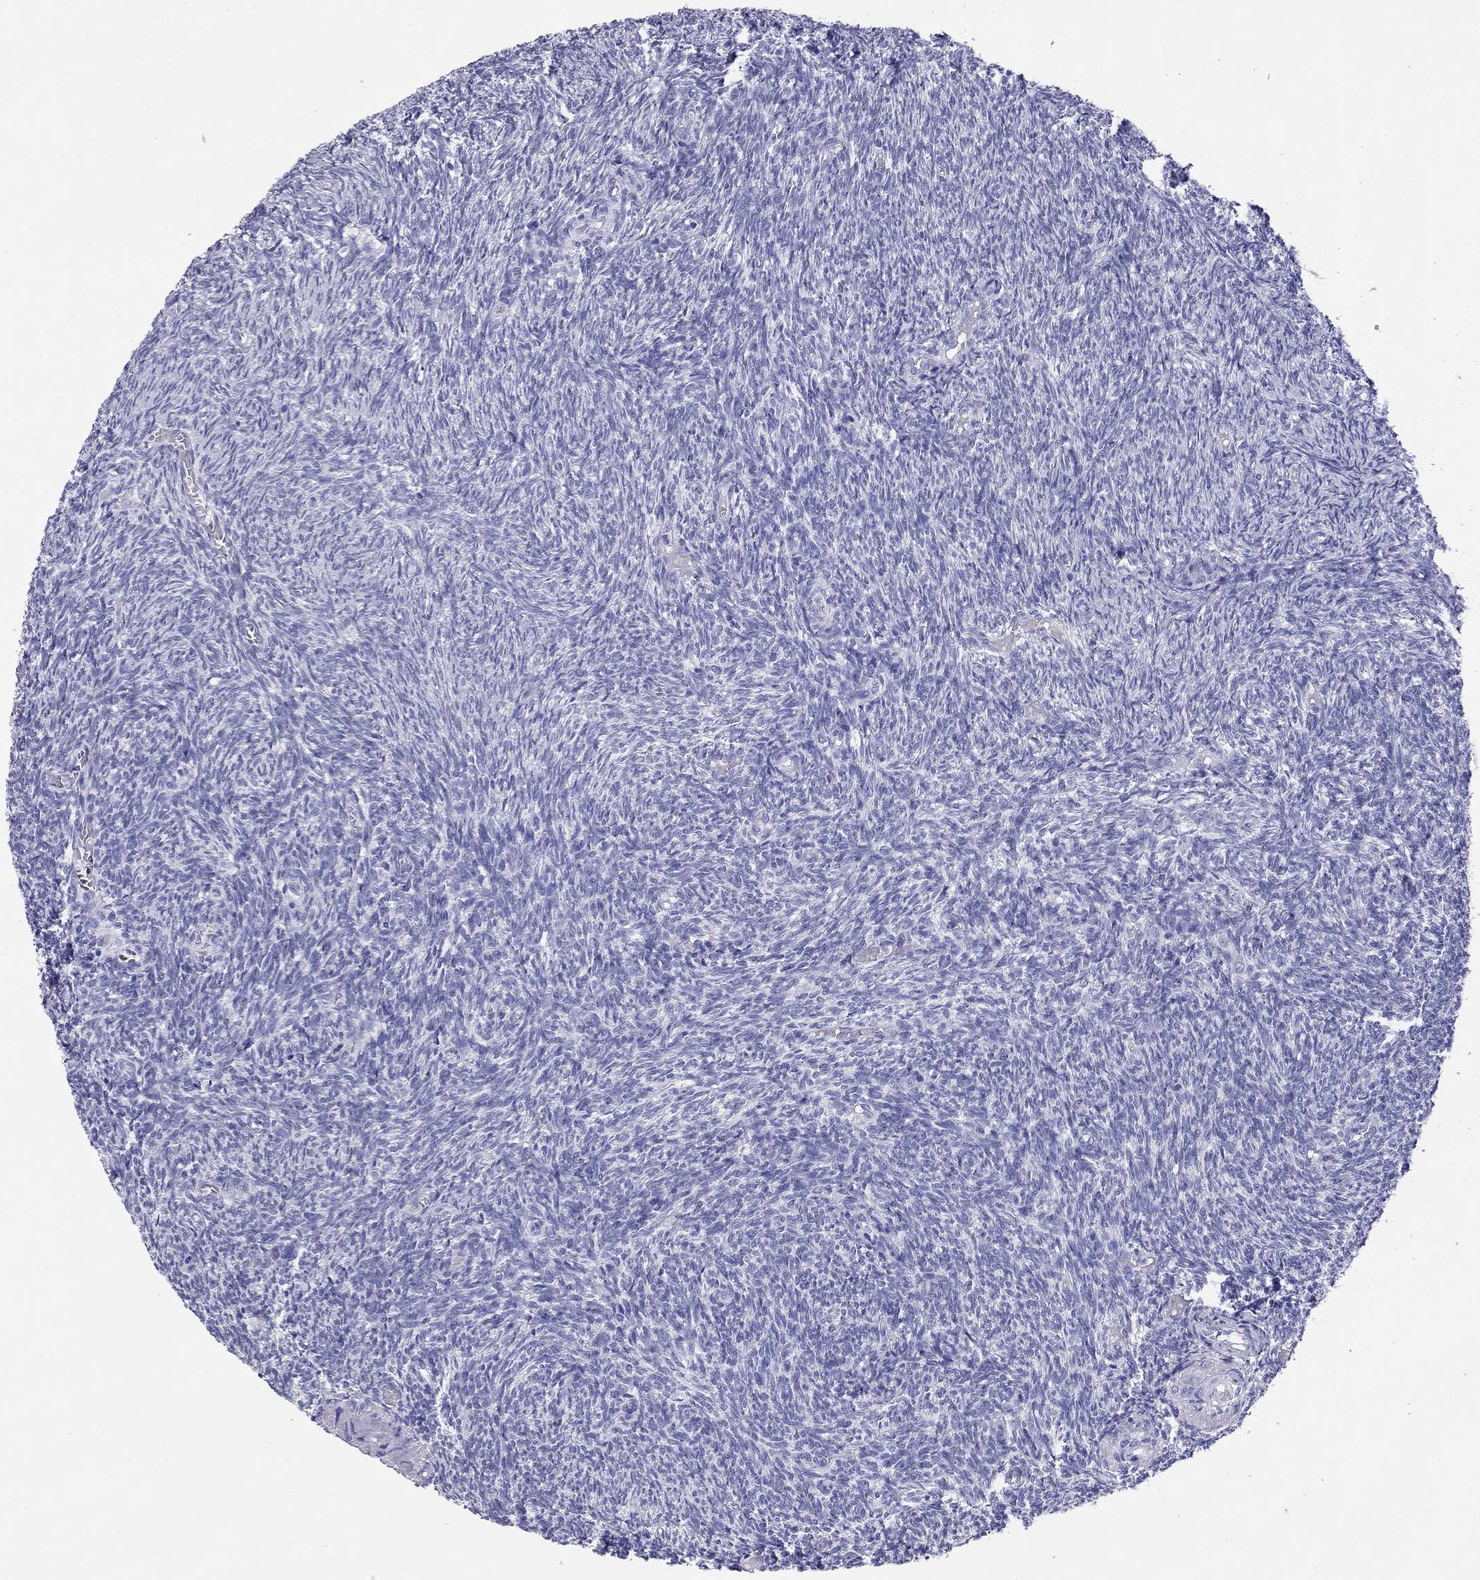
{"staining": {"intensity": "negative", "quantity": "none", "location": "none"}, "tissue": "ovary", "cell_type": "Follicle cells", "image_type": "normal", "snomed": [{"axis": "morphology", "description": "Normal tissue, NOS"}, {"axis": "topography", "description": "Ovary"}], "caption": "A photomicrograph of ovary stained for a protein reveals no brown staining in follicle cells.", "gene": "CALHM1", "patient": {"sex": "female", "age": 39}}